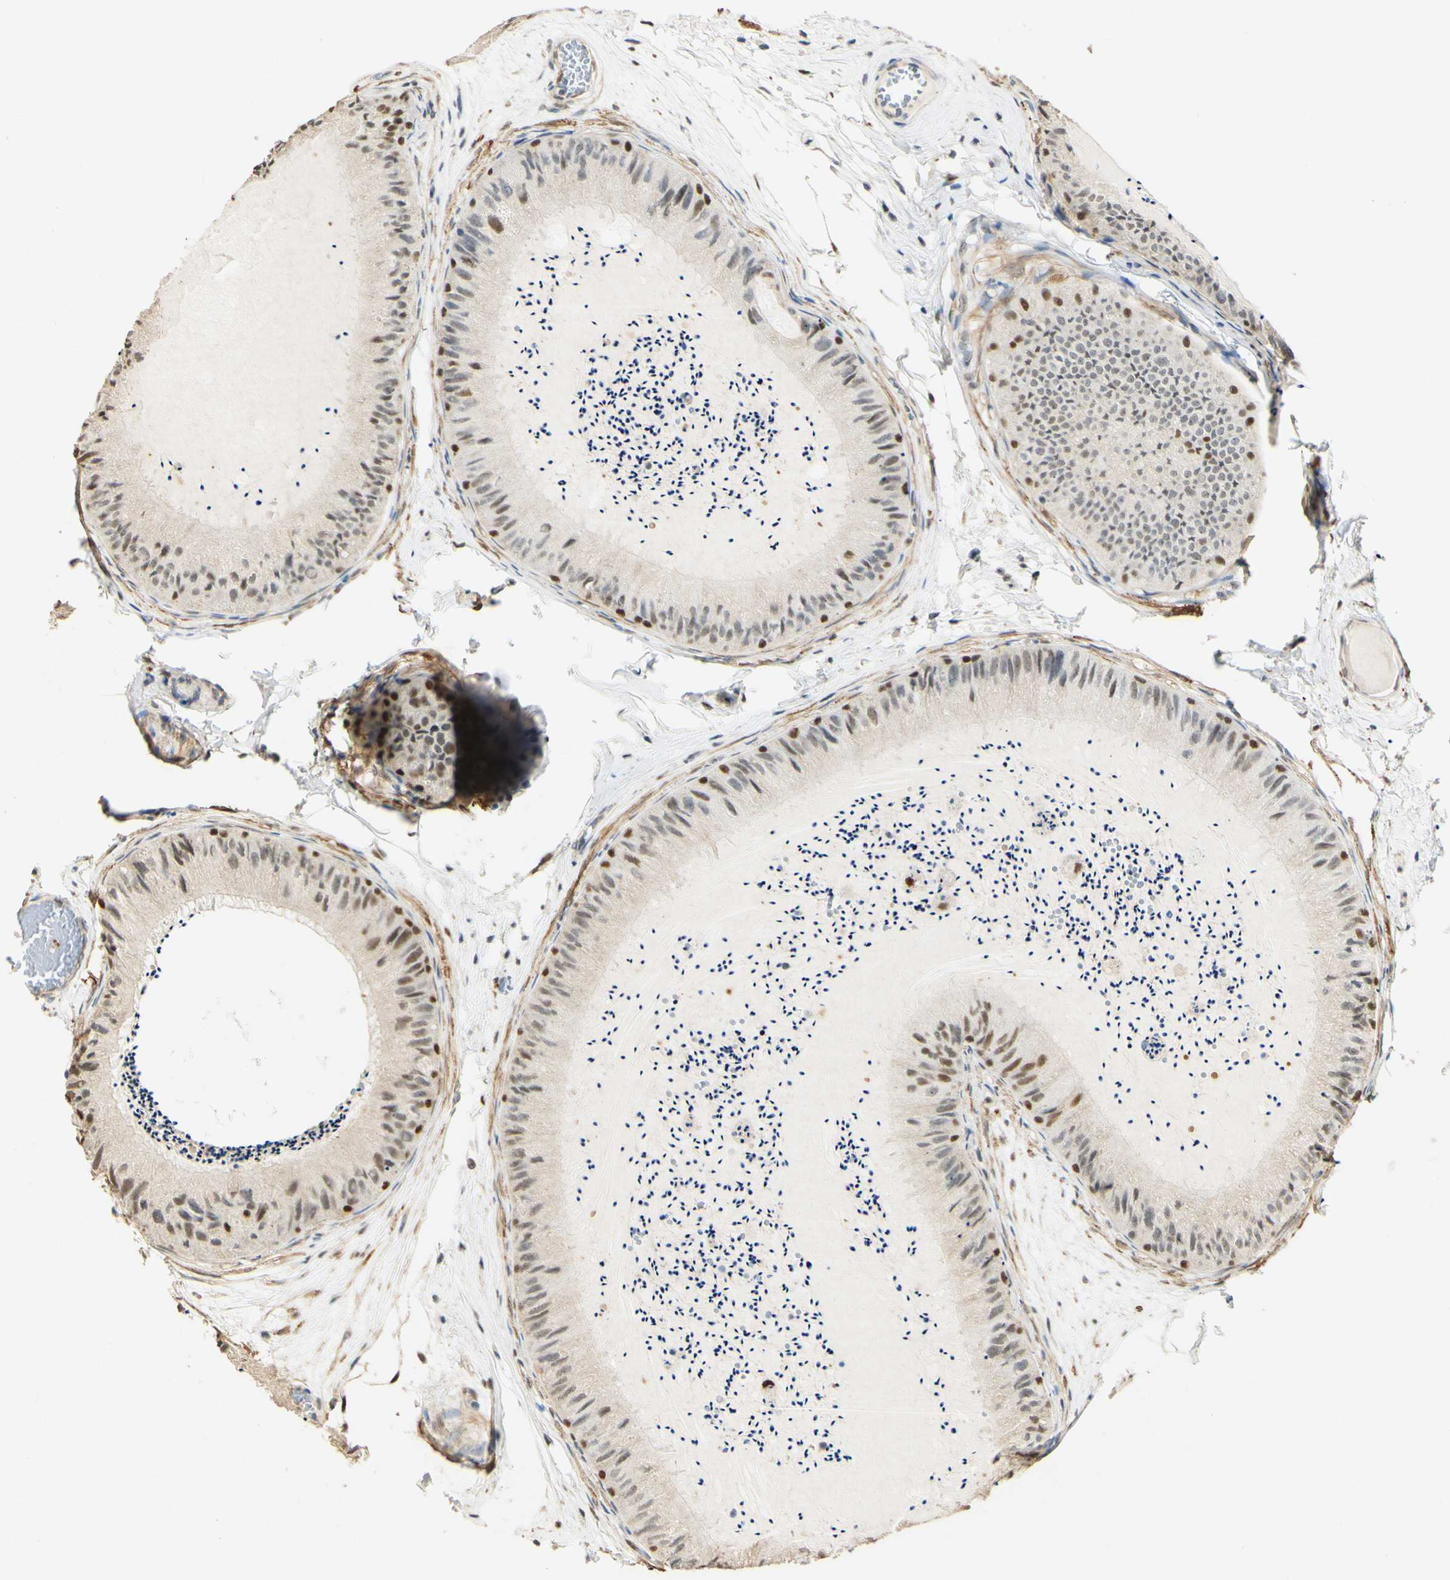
{"staining": {"intensity": "strong", "quantity": ">75%", "location": "cytoplasmic/membranous,nuclear"}, "tissue": "epididymis", "cell_type": "Glandular cells", "image_type": "normal", "snomed": [{"axis": "morphology", "description": "Normal tissue, NOS"}, {"axis": "topography", "description": "Epididymis"}], "caption": "Immunohistochemistry staining of normal epididymis, which demonstrates high levels of strong cytoplasmic/membranous,nuclear positivity in about >75% of glandular cells indicating strong cytoplasmic/membranous,nuclear protein staining. The staining was performed using DAB (brown) for protein detection and nuclei were counterstained in hematoxylin (blue).", "gene": "MAP3K4", "patient": {"sex": "male", "age": 31}}